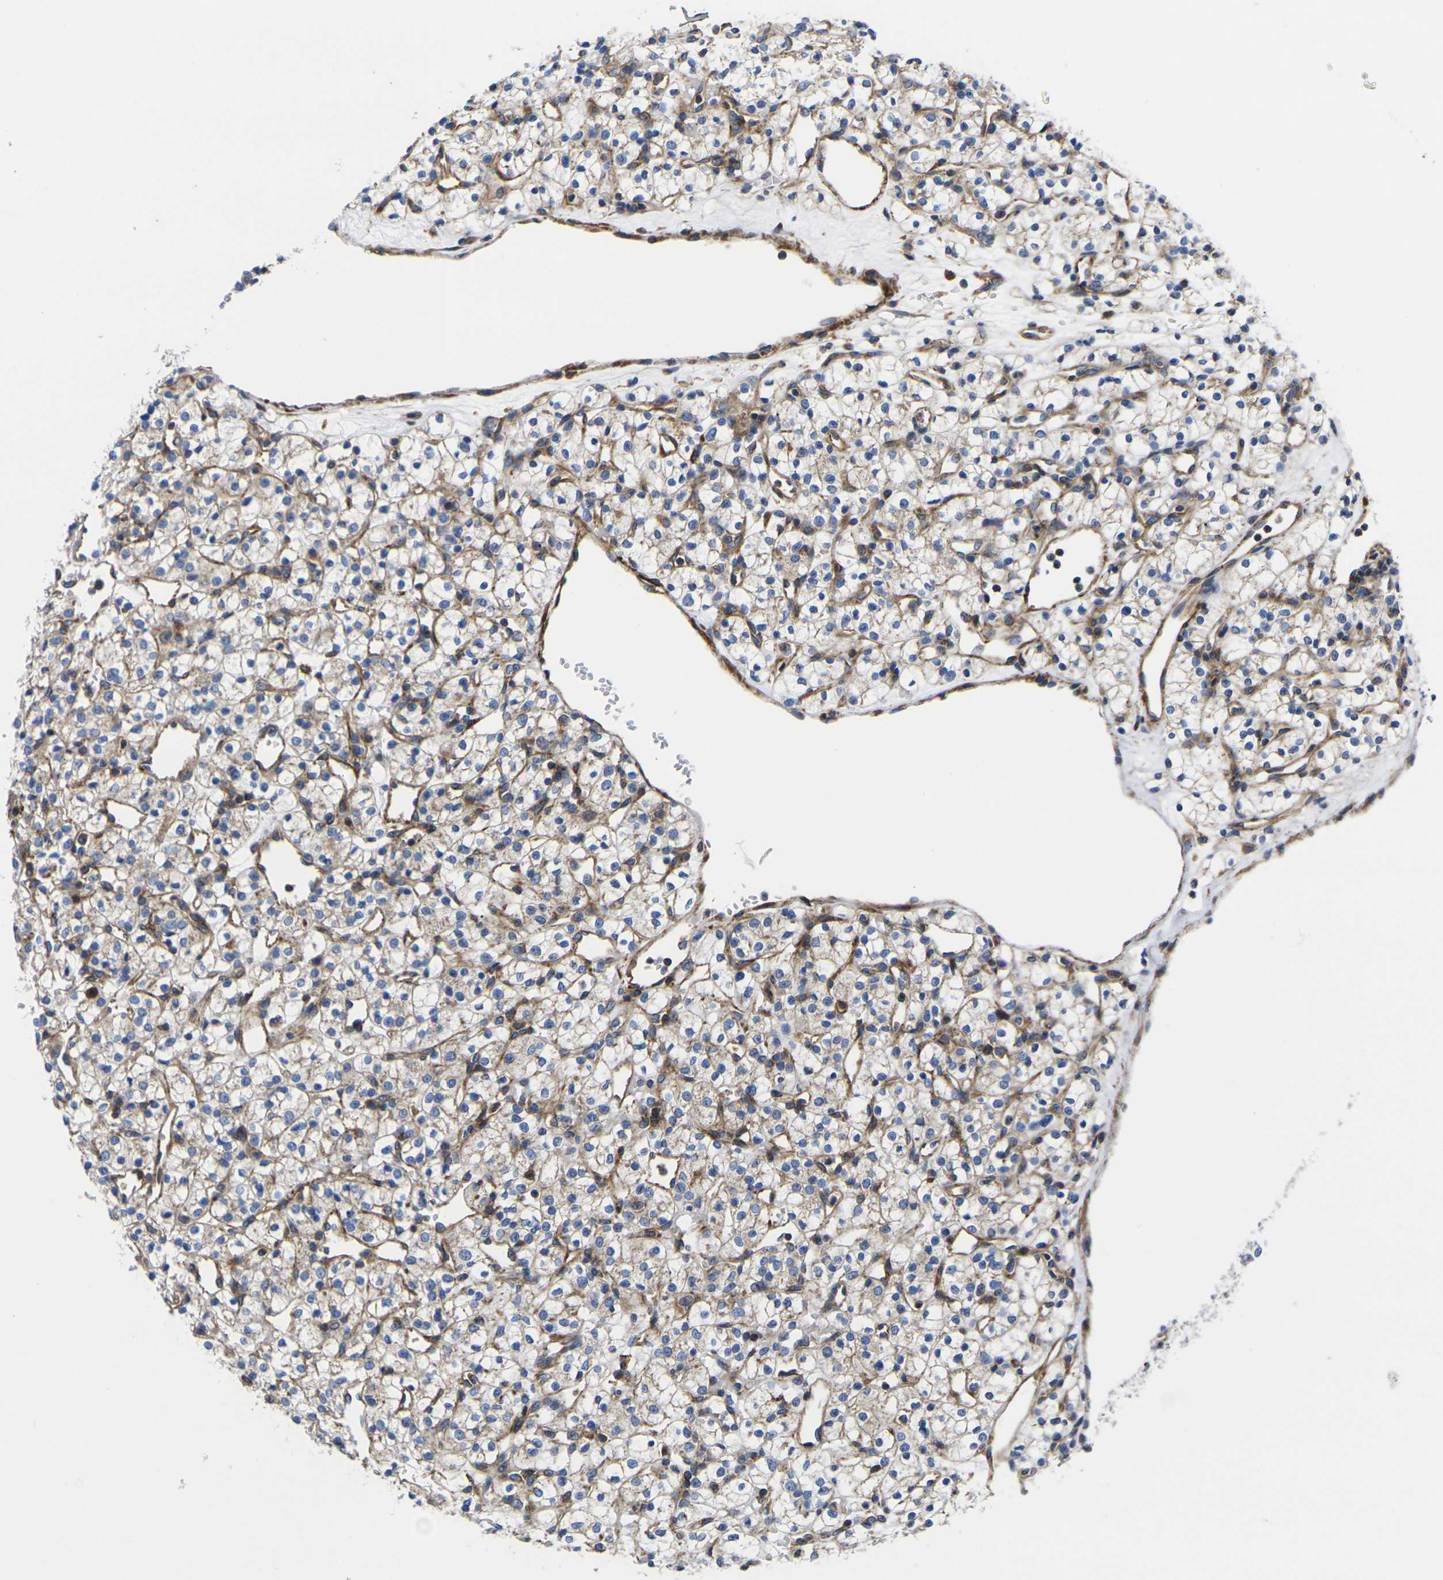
{"staining": {"intensity": "weak", "quantity": "25%-75%", "location": "cytoplasmic/membranous"}, "tissue": "renal cancer", "cell_type": "Tumor cells", "image_type": "cancer", "snomed": [{"axis": "morphology", "description": "Adenocarcinoma, NOS"}, {"axis": "topography", "description": "Kidney"}], "caption": "High-power microscopy captured an immunohistochemistry image of adenocarcinoma (renal), revealing weak cytoplasmic/membranous positivity in approximately 25%-75% of tumor cells.", "gene": "GPR4", "patient": {"sex": "female", "age": 60}}